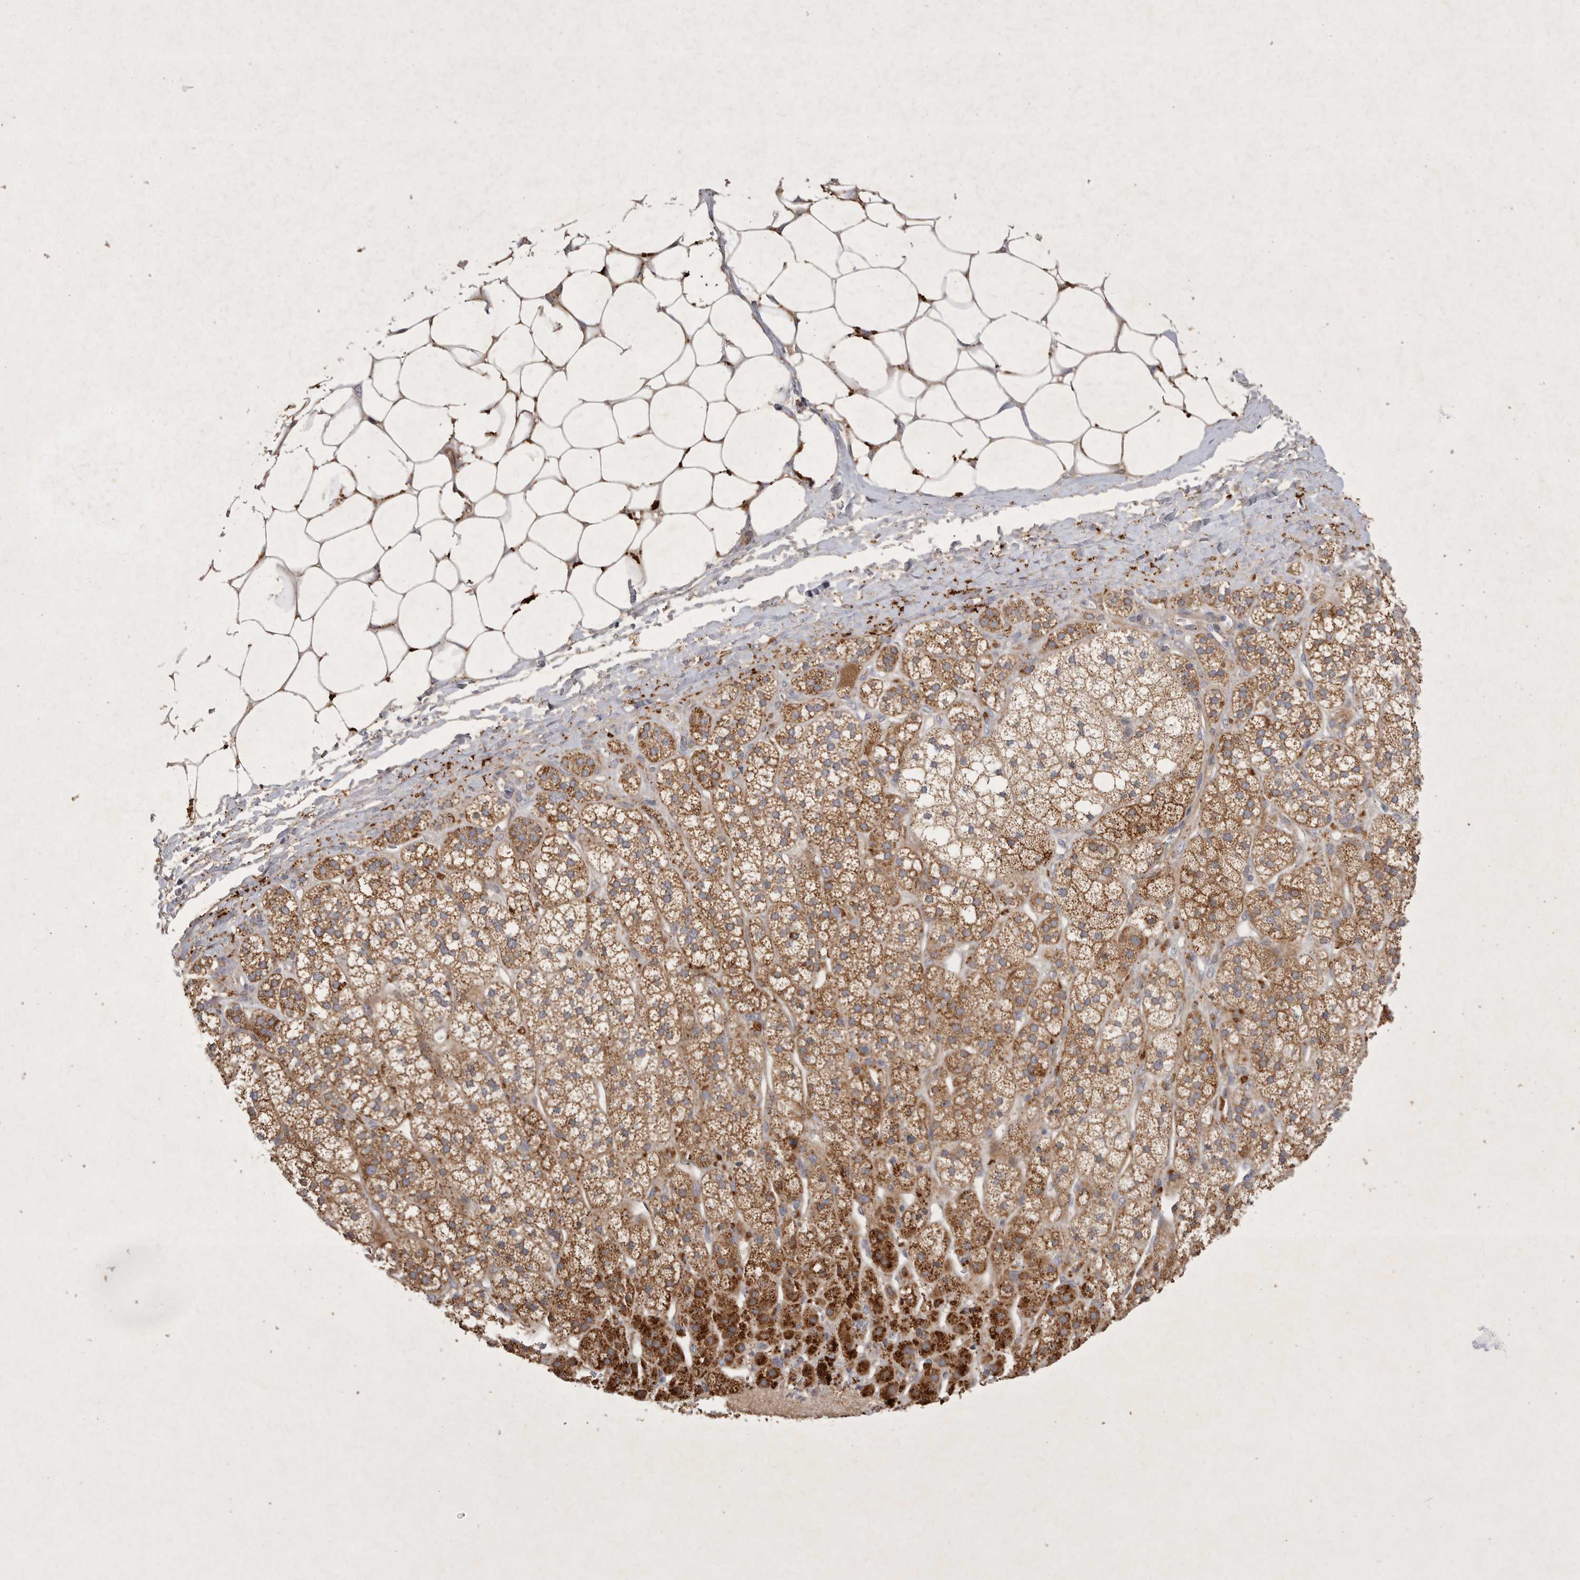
{"staining": {"intensity": "strong", "quantity": ">75%", "location": "cytoplasmic/membranous"}, "tissue": "adrenal gland", "cell_type": "Glandular cells", "image_type": "normal", "snomed": [{"axis": "morphology", "description": "Normal tissue, NOS"}, {"axis": "topography", "description": "Adrenal gland"}], "caption": "An image of adrenal gland stained for a protein exhibits strong cytoplasmic/membranous brown staining in glandular cells. (DAB (3,3'-diaminobenzidine) = brown stain, brightfield microscopy at high magnification).", "gene": "MRPL41", "patient": {"sex": "male", "age": 56}}